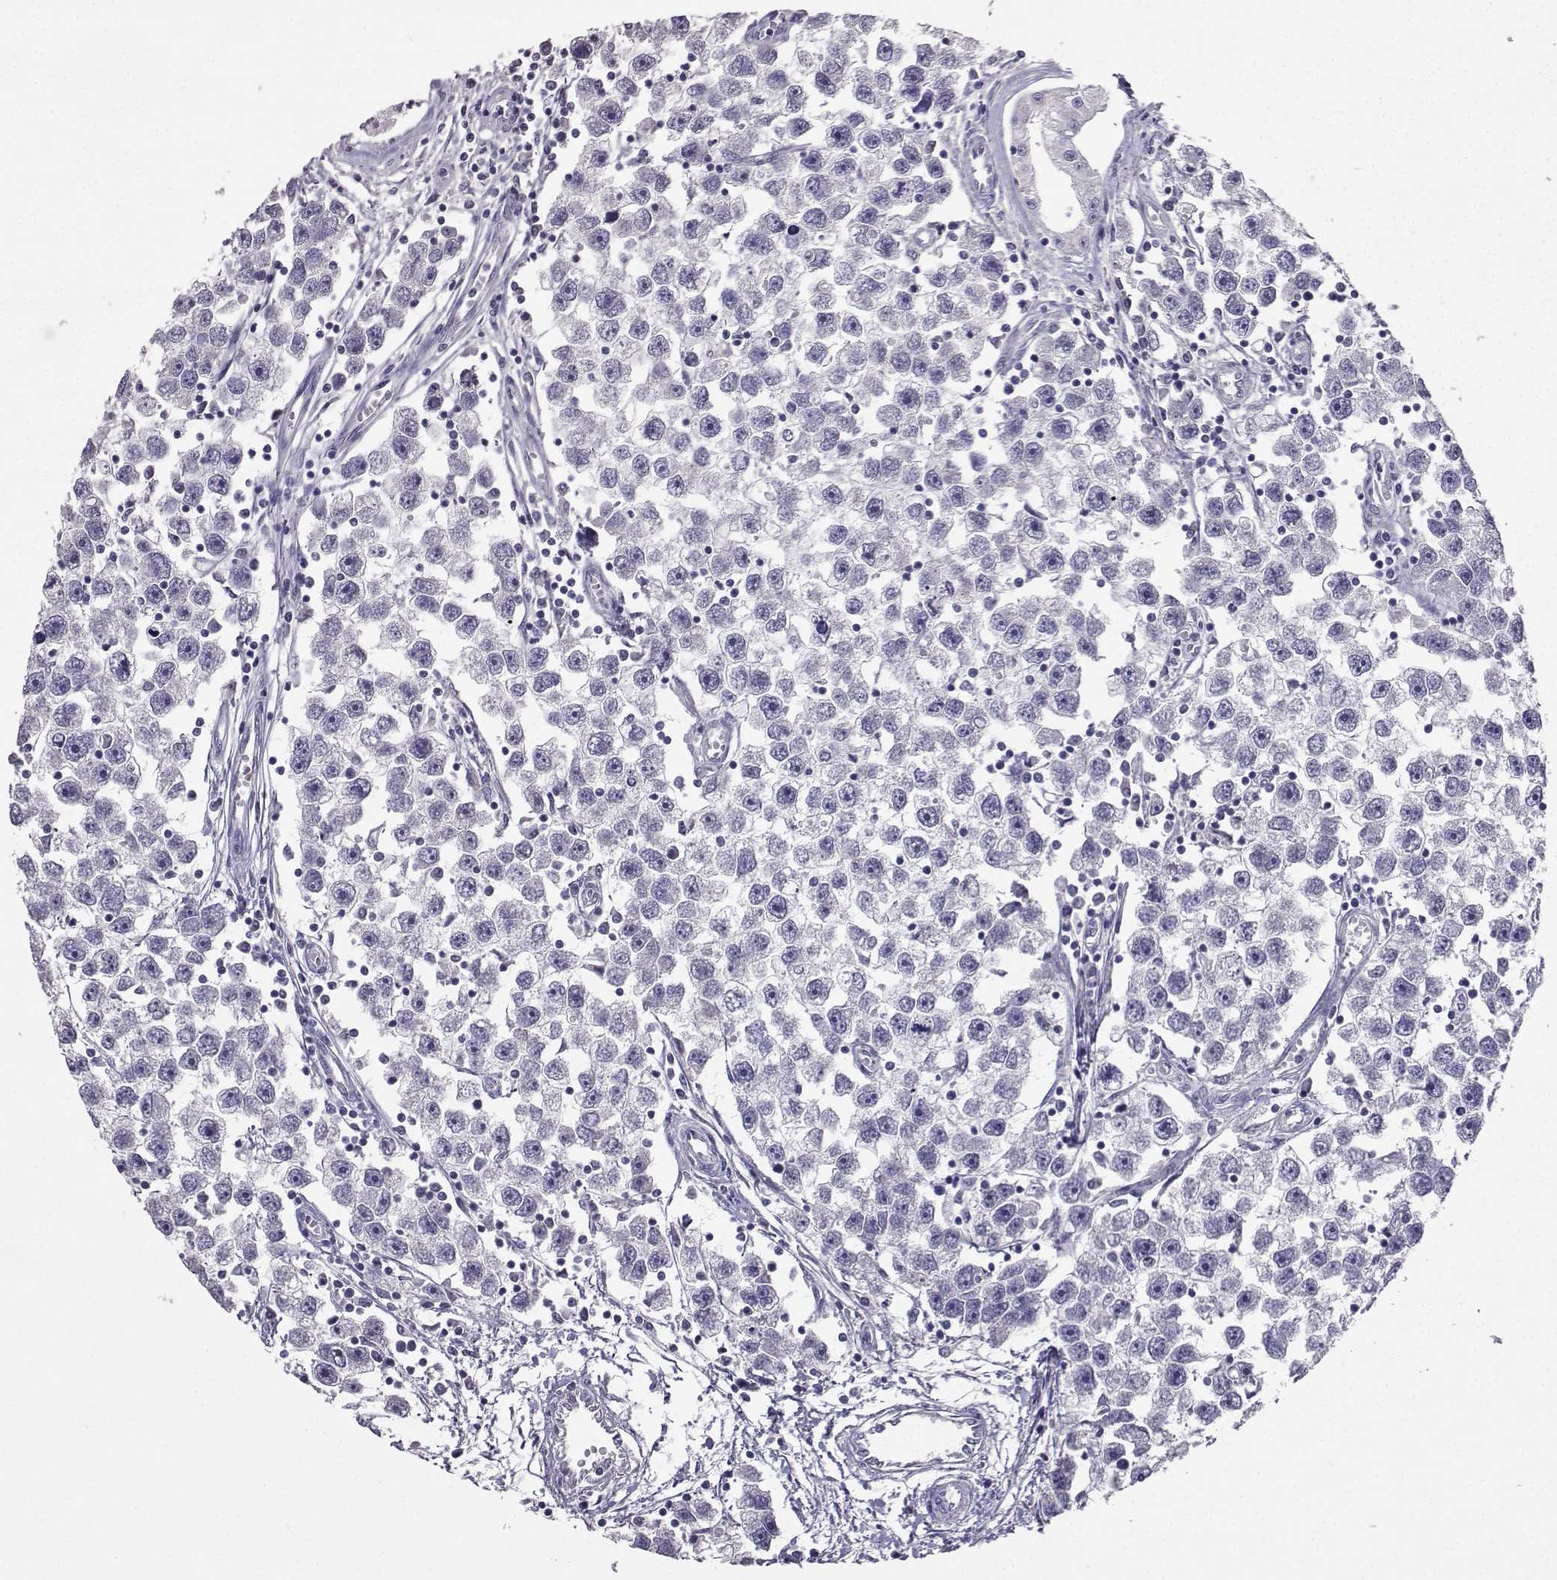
{"staining": {"intensity": "negative", "quantity": "none", "location": "none"}, "tissue": "testis cancer", "cell_type": "Tumor cells", "image_type": "cancer", "snomed": [{"axis": "morphology", "description": "Seminoma, NOS"}, {"axis": "topography", "description": "Testis"}], "caption": "This micrograph is of seminoma (testis) stained with immunohistochemistry to label a protein in brown with the nuclei are counter-stained blue. There is no expression in tumor cells. Brightfield microscopy of IHC stained with DAB (brown) and hematoxylin (blue), captured at high magnification.", "gene": "SPAG11B", "patient": {"sex": "male", "age": 30}}